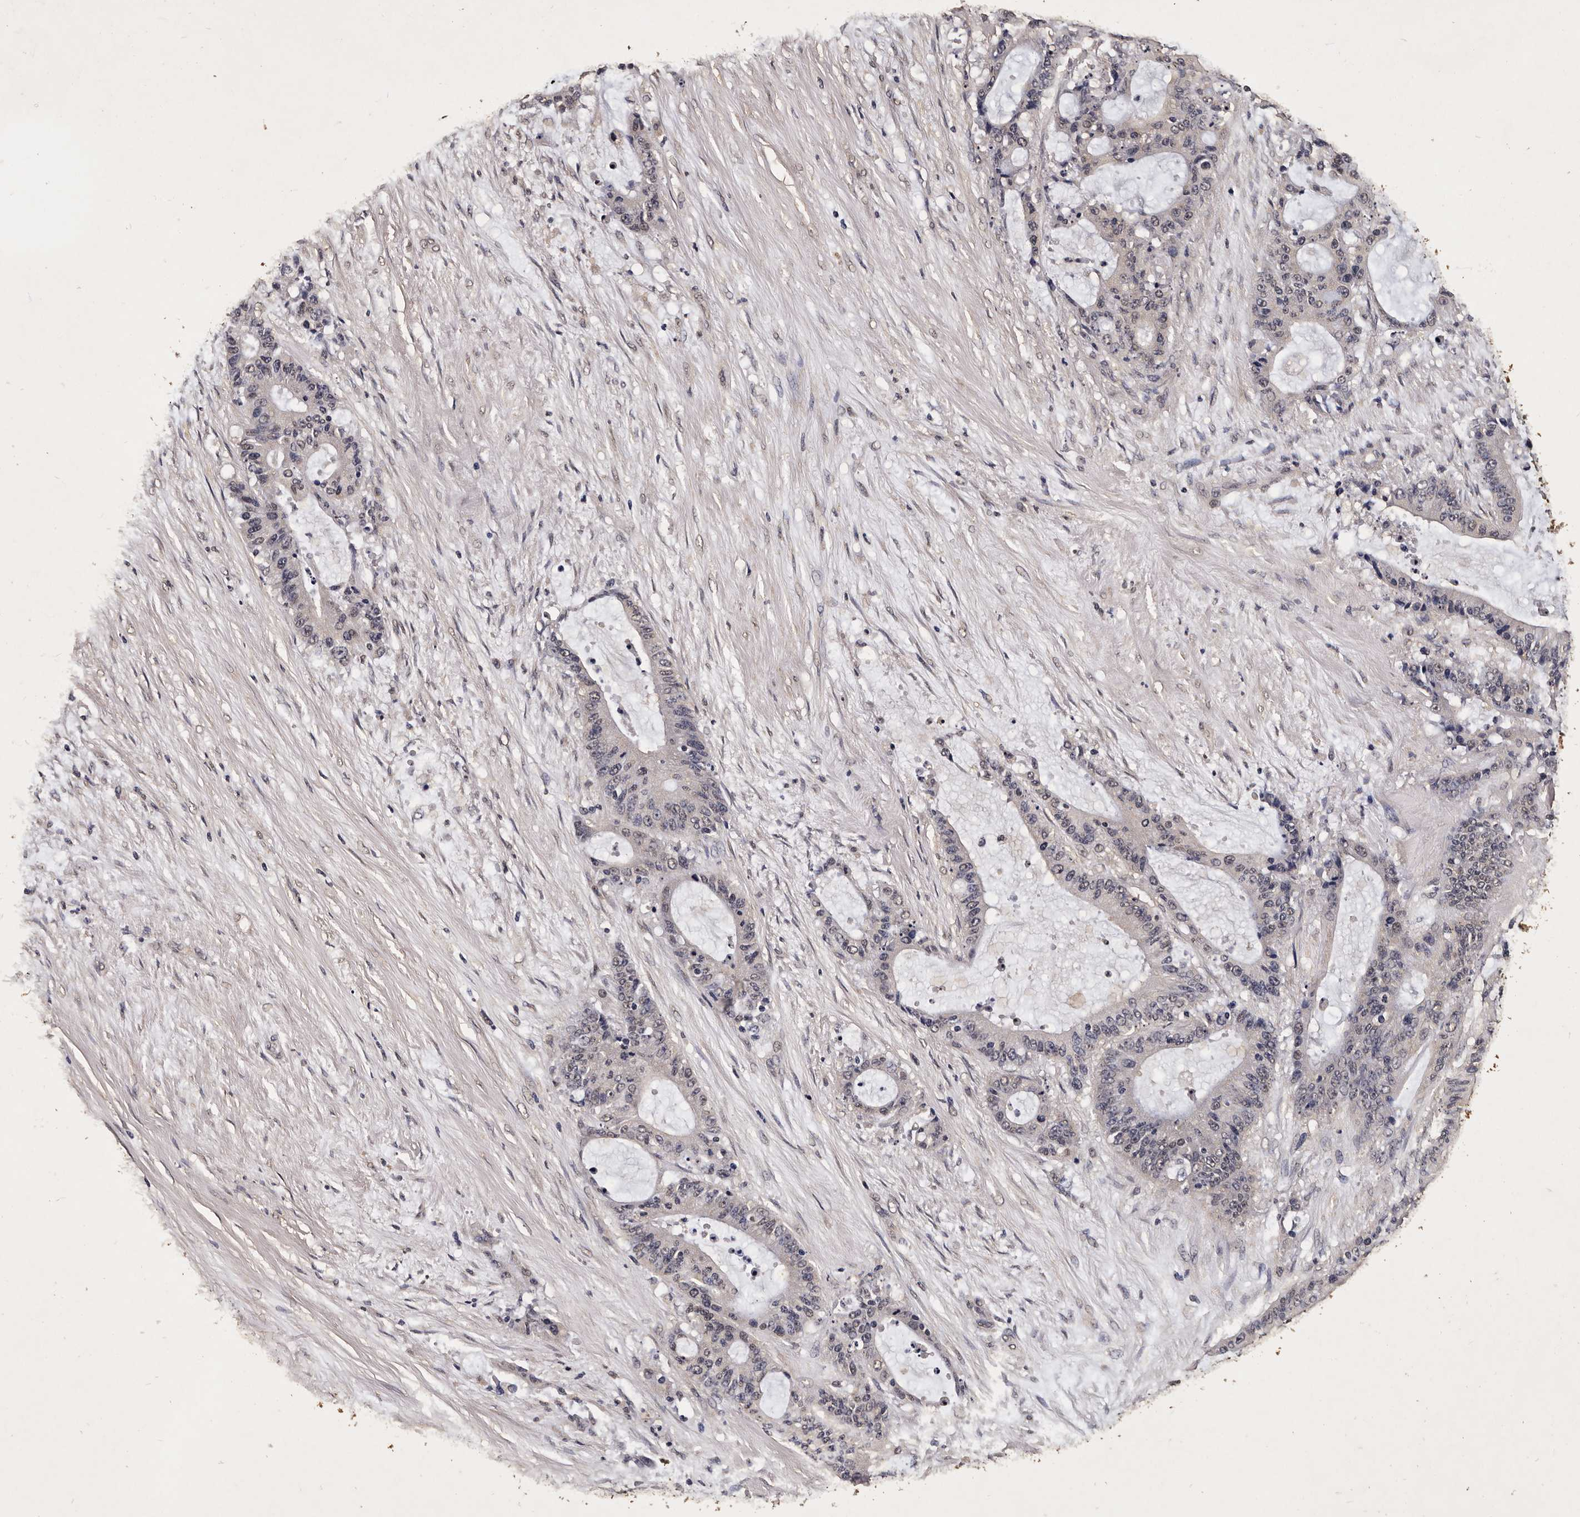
{"staining": {"intensity": "negative", "quantity": "none", "location": "none"}, "tissue": "liver cancer", "cell_type": "Tumor cells", "image_type": "cancer", "snomed": [{"axis": "morphology", "description": "Normal tissue, NOS"}, {"axis": "morphology", "description": "Cholangiocarcinoma"}, {"axis": "topography", "description": "Liver"}, {"axis": "topography", "description": "Peripheral nerve tissue"}], "caption": "This is an IHC image of liver cancer (cholangiocarcinoma). There is no staining in tumor cells.", "gene": "PARS2", "patient": {"sex": "female", "age": 73}}